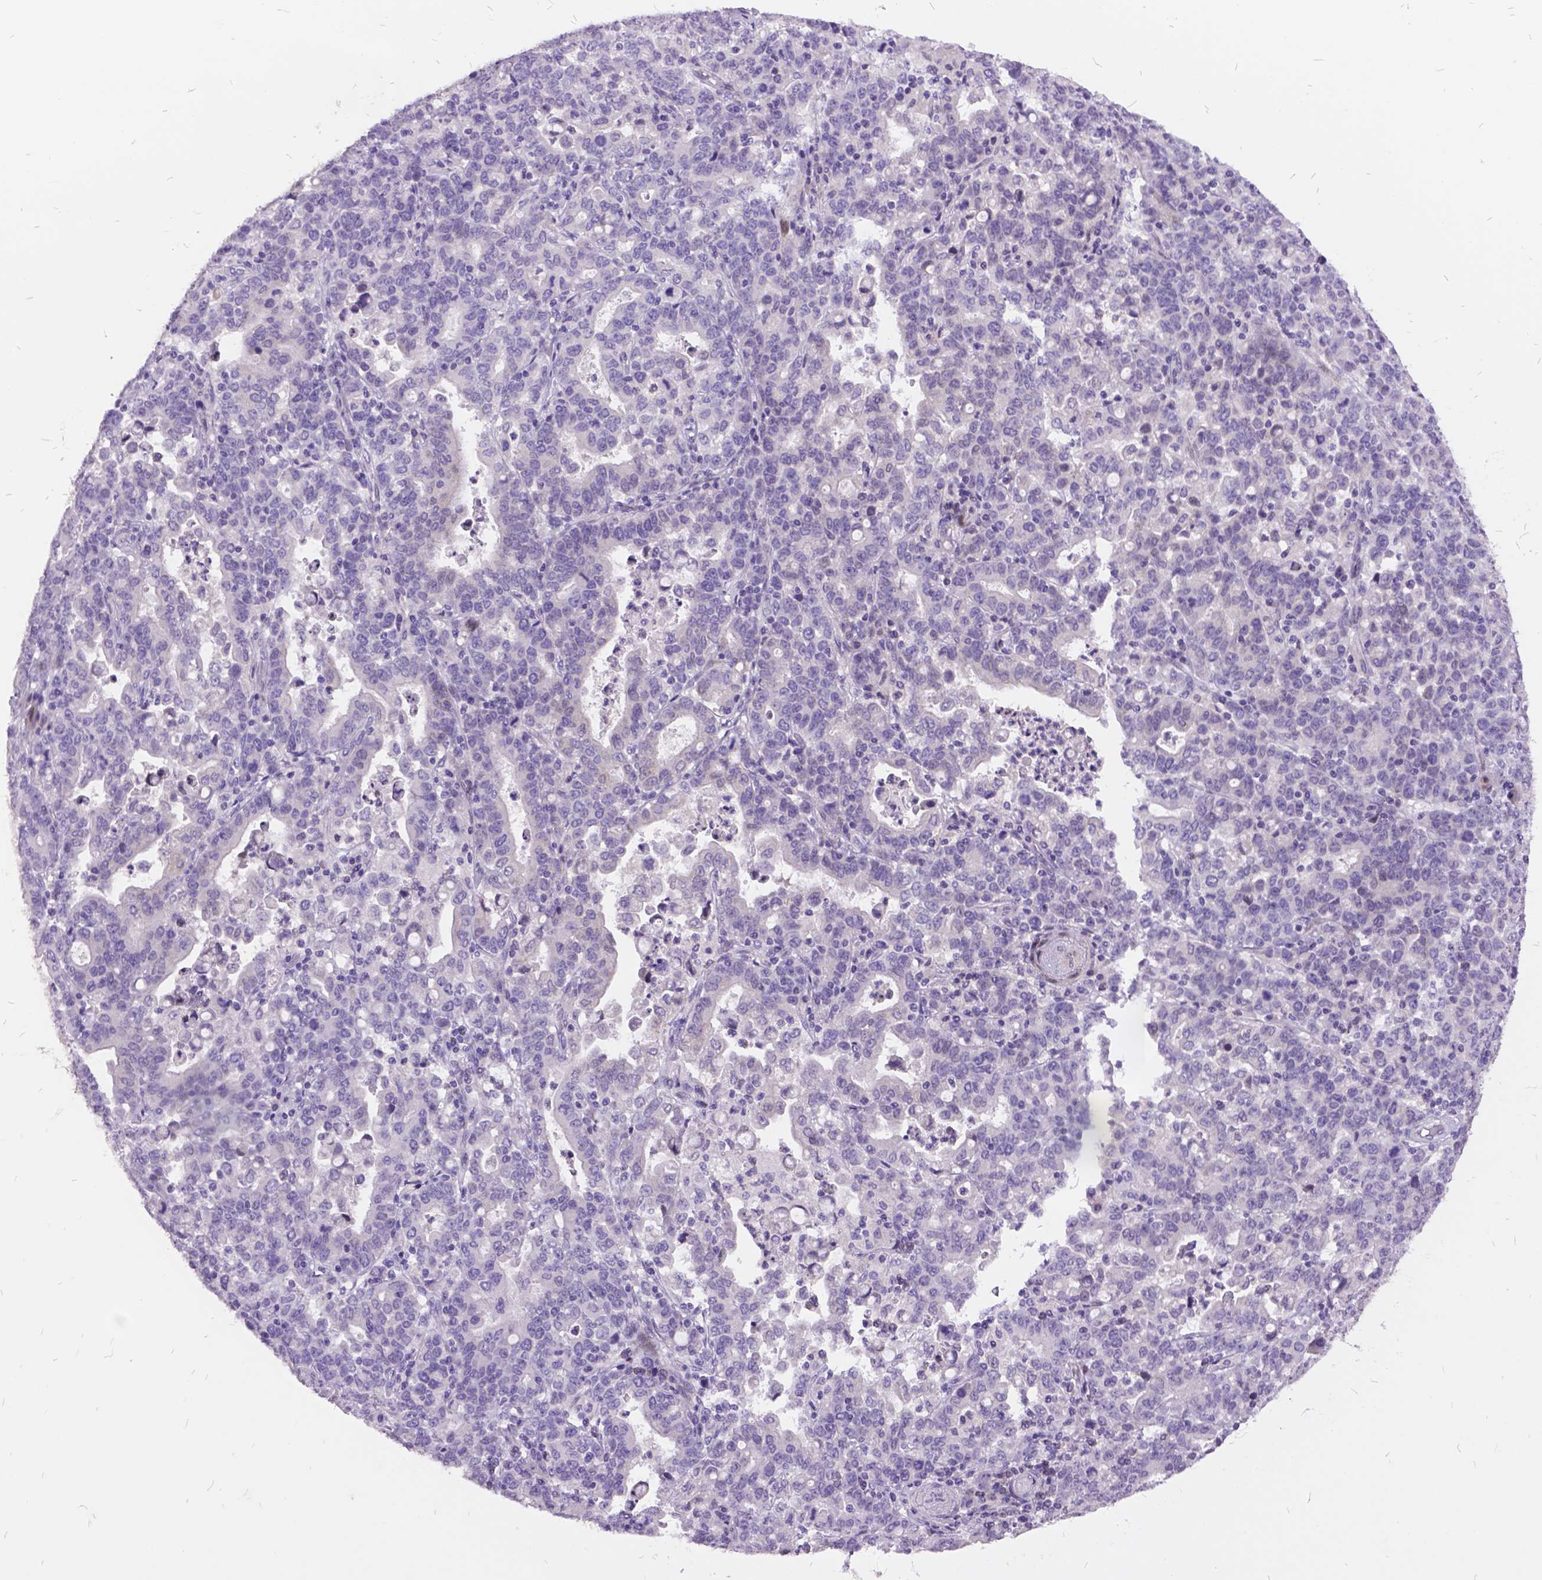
{"staining": {"intensity": "negative", "quantity": "none", "location": "none"}, "tissue": "stomach cancer", "cell_type": "Tumor cells", "image_type": "cancer", "snomed": [{"axis": "morphology", "description": "Adenocarcinoma, NOS"}, {"axis": "topography", "description": "Stomach"}], "caption": "IHC photomicrograph of stomach adenocarcinoma stained for a protein (brown), which reveals no expression in tumor cells.", "gene": "ITGB6", "patient": {"sex": "male", "age": 82}}